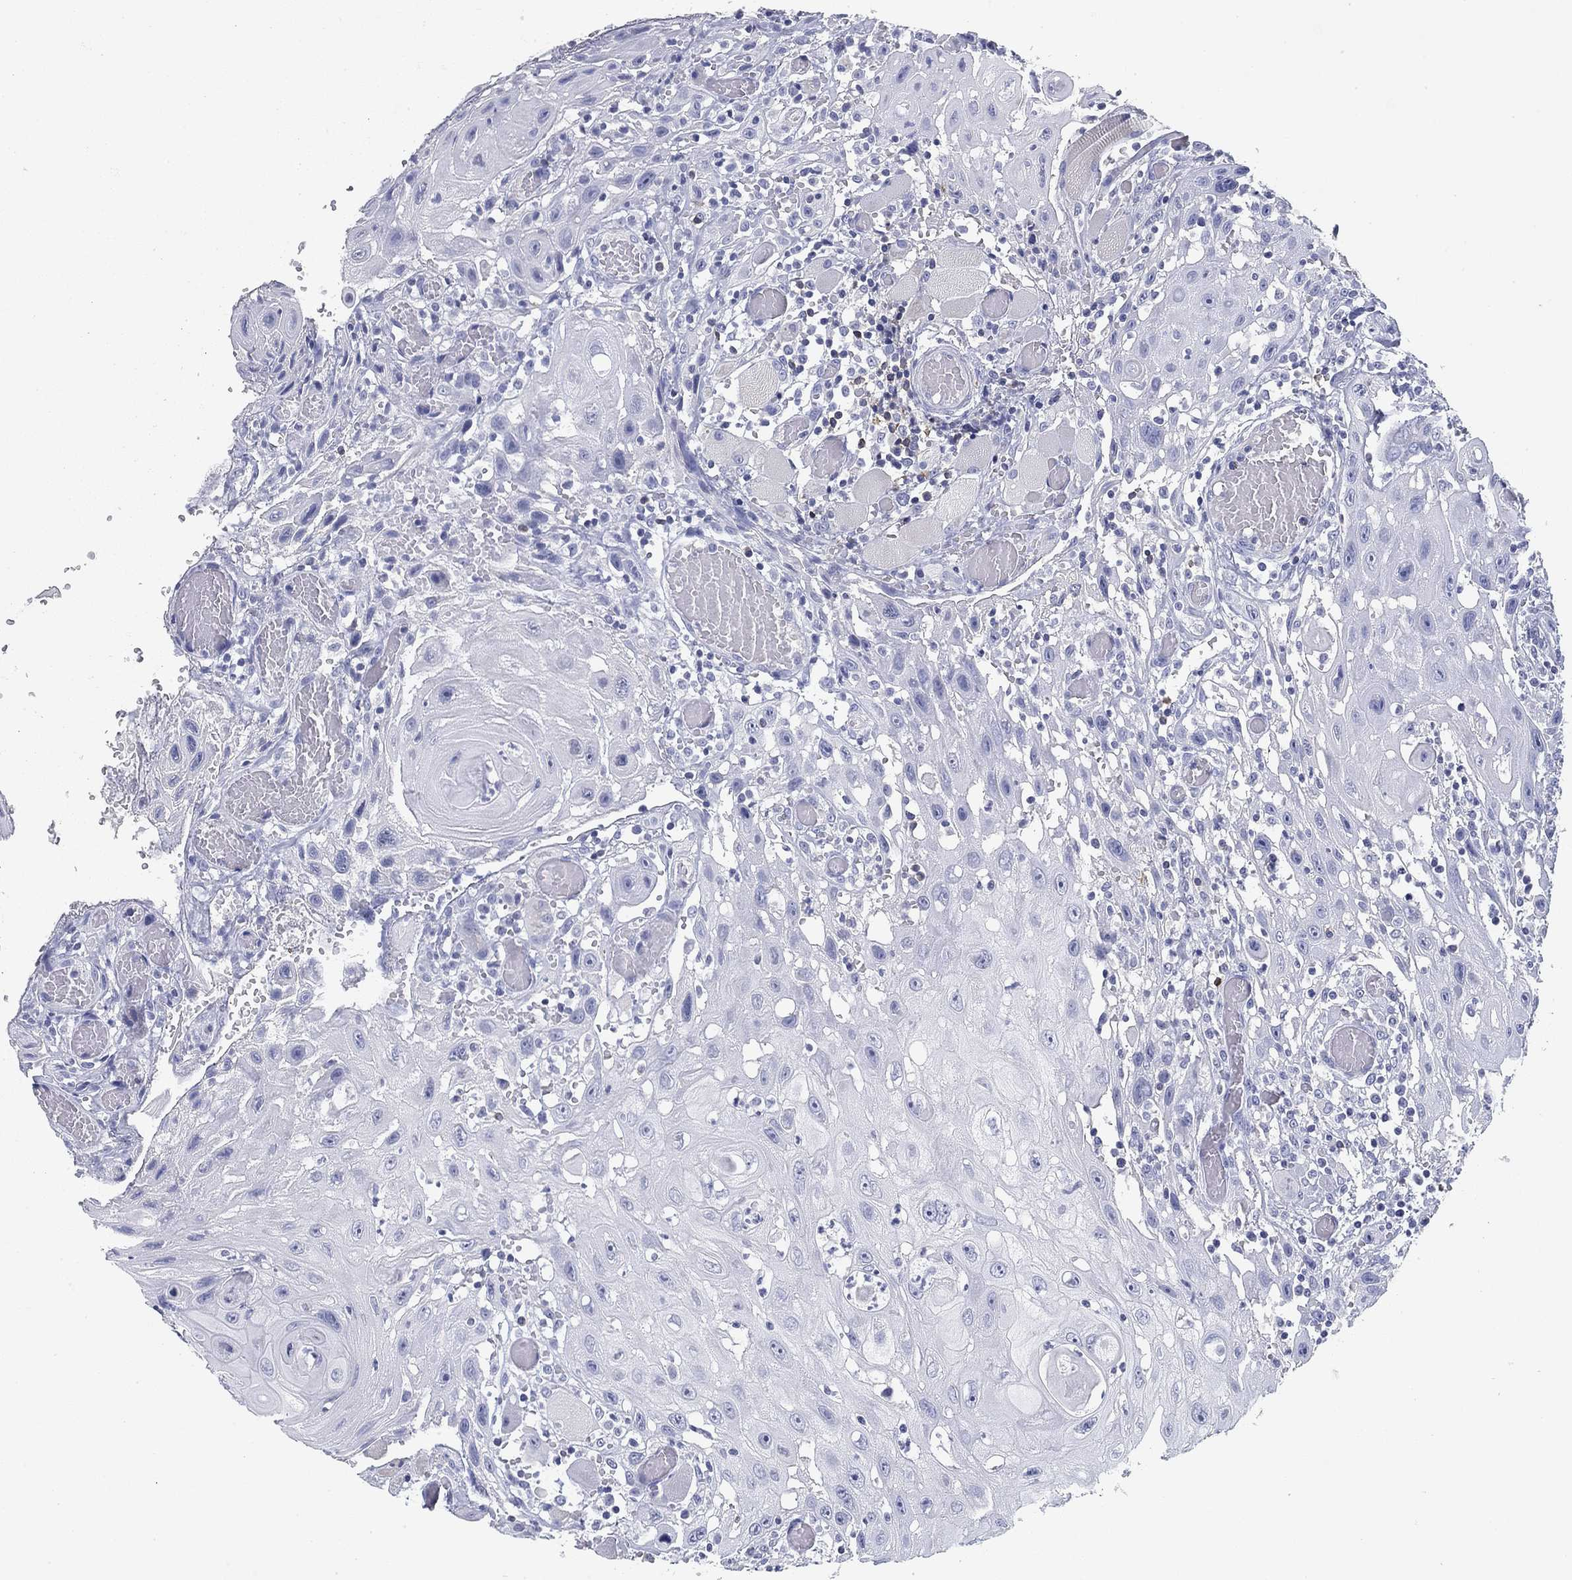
{"staining": {"intensity": "negative", "quantity": "none", "location": "none"}, "tissue": "head and neck cancer", "cell_type": "Tumor cells", "image_type": "cancer", "snomed": [{"axis": "morphology", "description": "Normal tissue, NOS"}, {"axis": "morphology", "description": "Squamous cell carcinoma, NOS"}, {"axis": "topography", "description": "Oral tissue"}, {"axis": "topography", "description": "Head-Neck"}], "caption": "Histopathology image shows no protein expression in tumor cells of squamous cell carcinoma (head and neck) tissue. (Brightfield microscopy of DAB (3,3'-diaminobenzidine) immunohistochemistry (IHC) at high magnification).", "gene": "CD79B", "patient": {"sex": "male", "age": 71}}